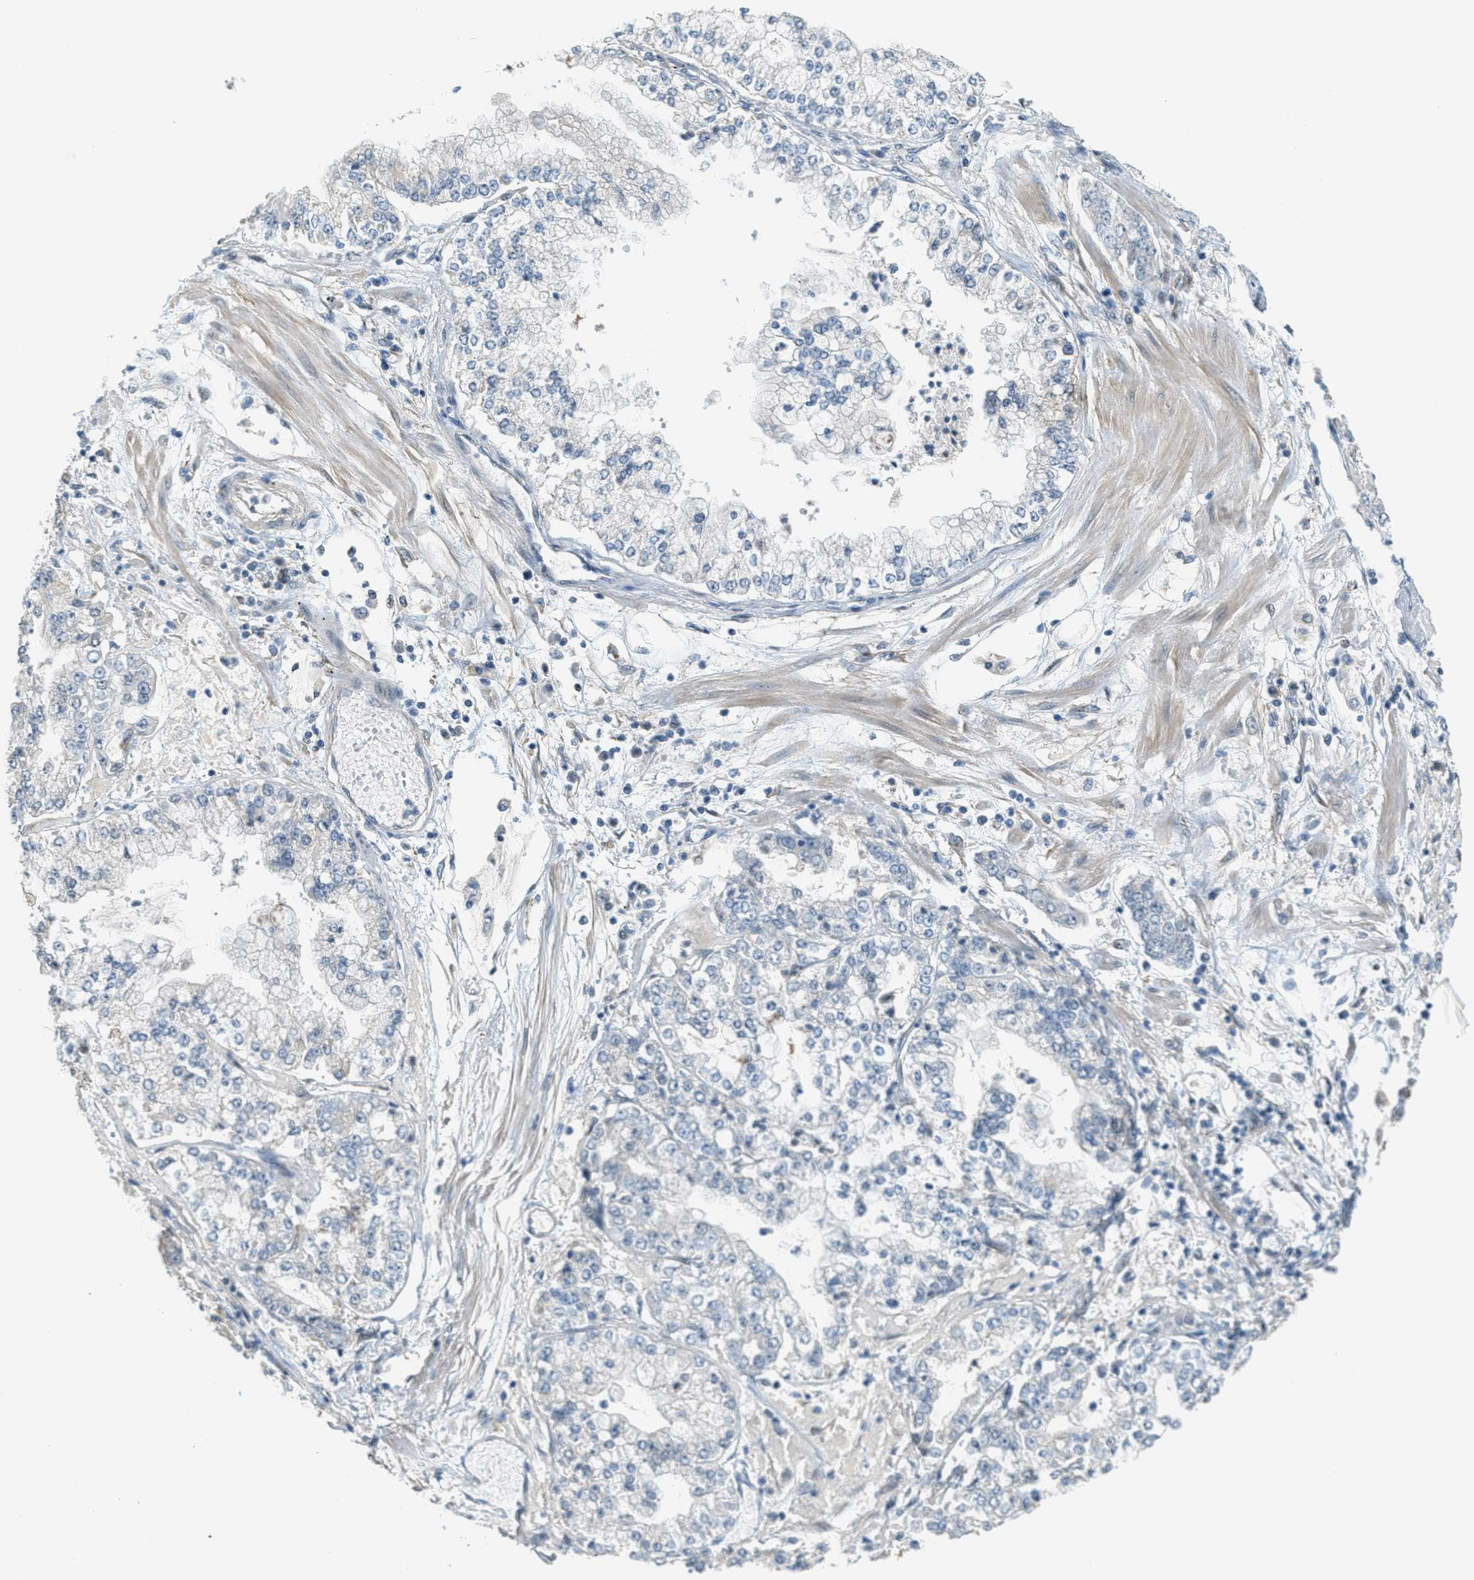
{"staining": {"intensity": "negative", "quantity": "none", "location": "none"}, "tissue": "stomach cancer", "cell_type": "Tumor cells", "image_type": "cancer", "snomed": [{"axis": "morphology", "description": "Adenocarcinoma, NOS"}, {"axis": "topography", "description": "Stomach"}], "caption": "An image of stomach adenocarcinoma stained for a protein exhibits no brown staining in tumor cells.", "gene": "TCF3", "patient": {"sex": "male", "age": 76}}